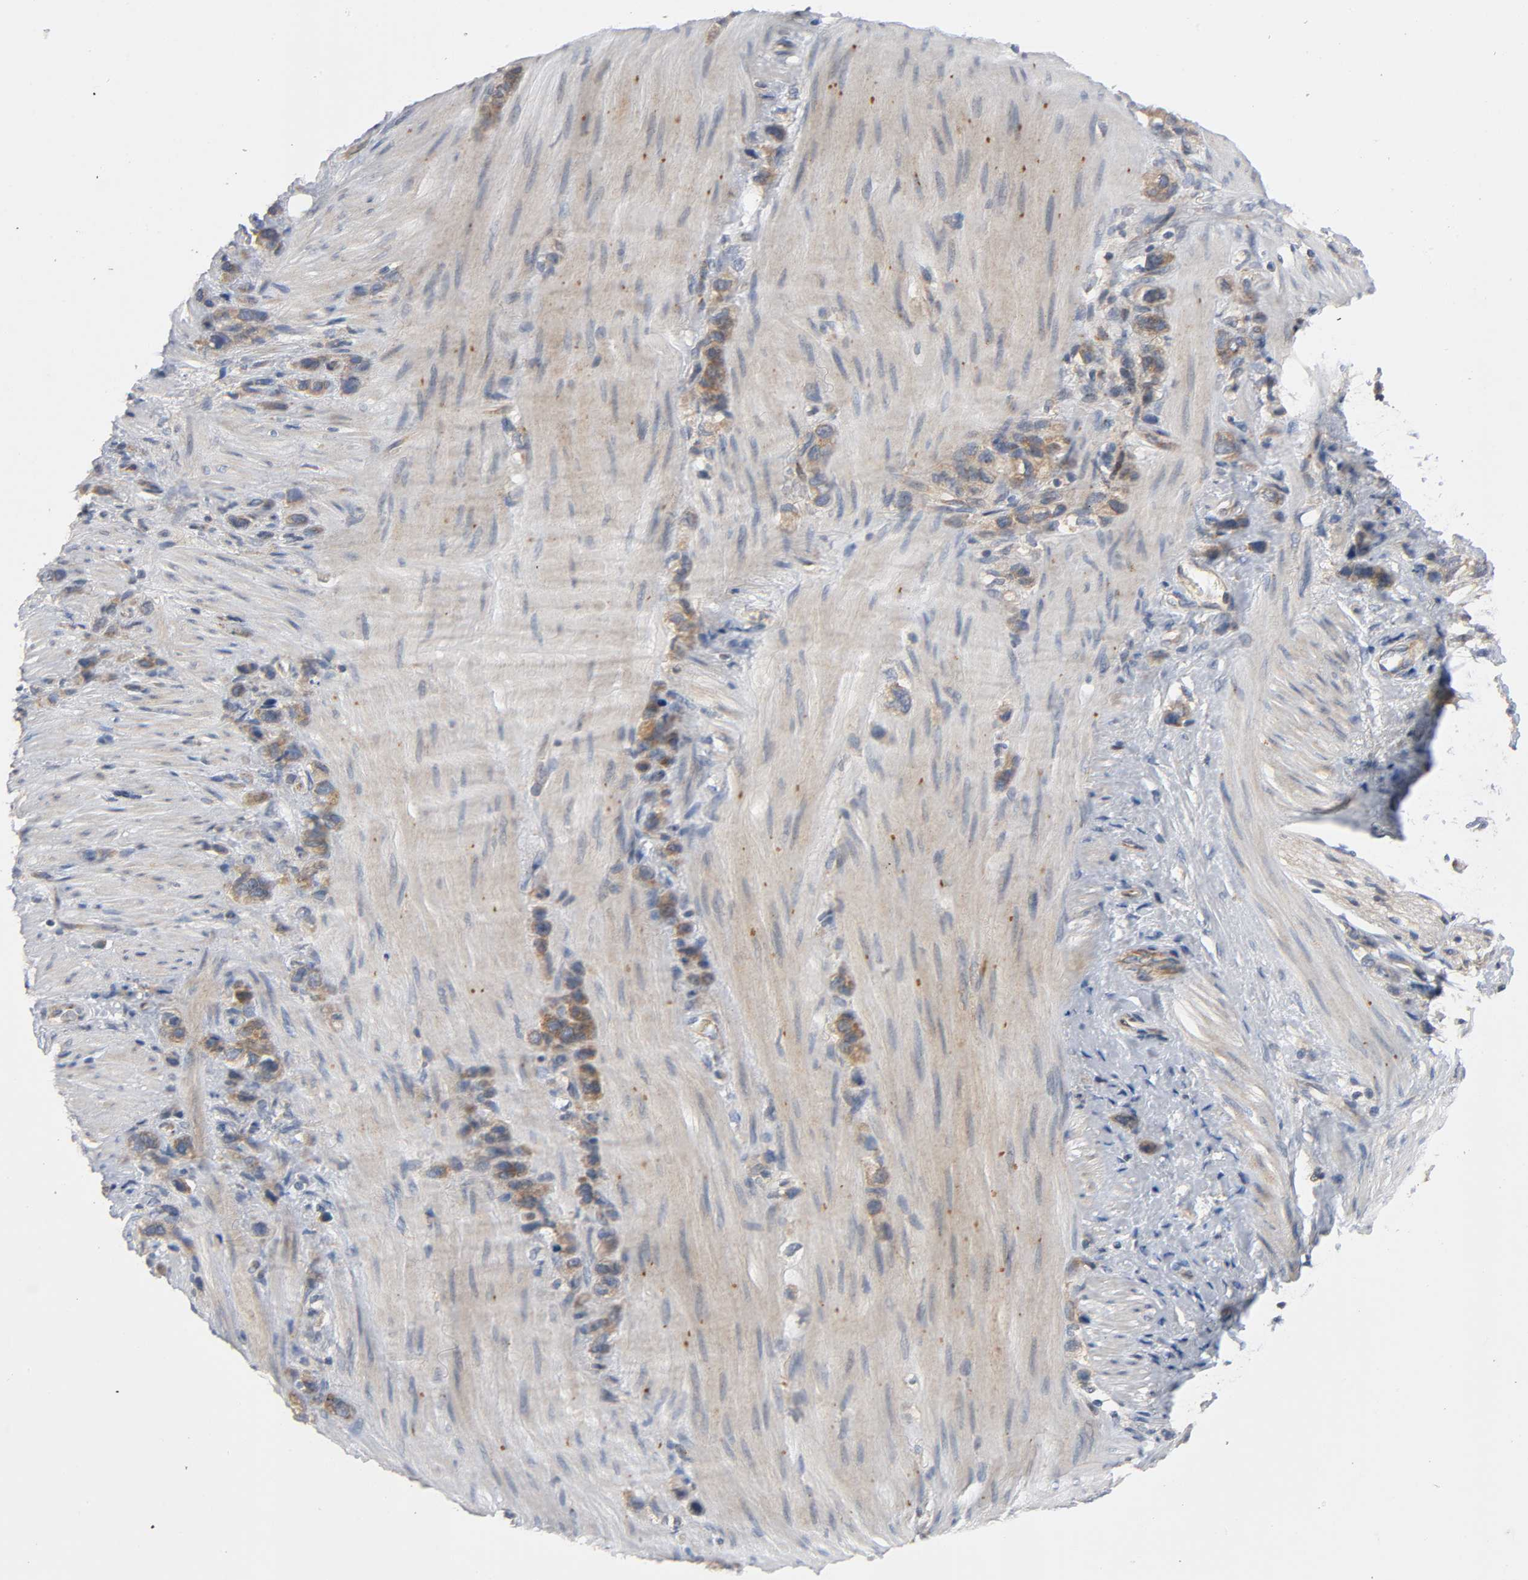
{"staining": {"intensity": "moderate", "quantity": ">75%", "location": "cytoplasmic/membranous"}, "tissue": "stomach cancer", "cell_type": "Tumor cells", "image_type": "cancer", "snomed": [{"axis": "morphology", "description": "Normal tissue, NOS"}, {"axis": "morphology", "description": "Adenocarcinoma, NOS"}, {"axis": "morphology", "description": "Adenocarcinoma, High grade"}, {"axis": "topography", "description": "Stomach, upper"}, {"axis": "topography", "description": "Stomach"}], "caption": "Moderate cytoplasmic/membranous protein positivity is identified in approximately >75% of tumor cells in stomach cancer (adenocarcinoma).", "gene": "HDAC6", "patient": {"sex": "female", "age": 65}}